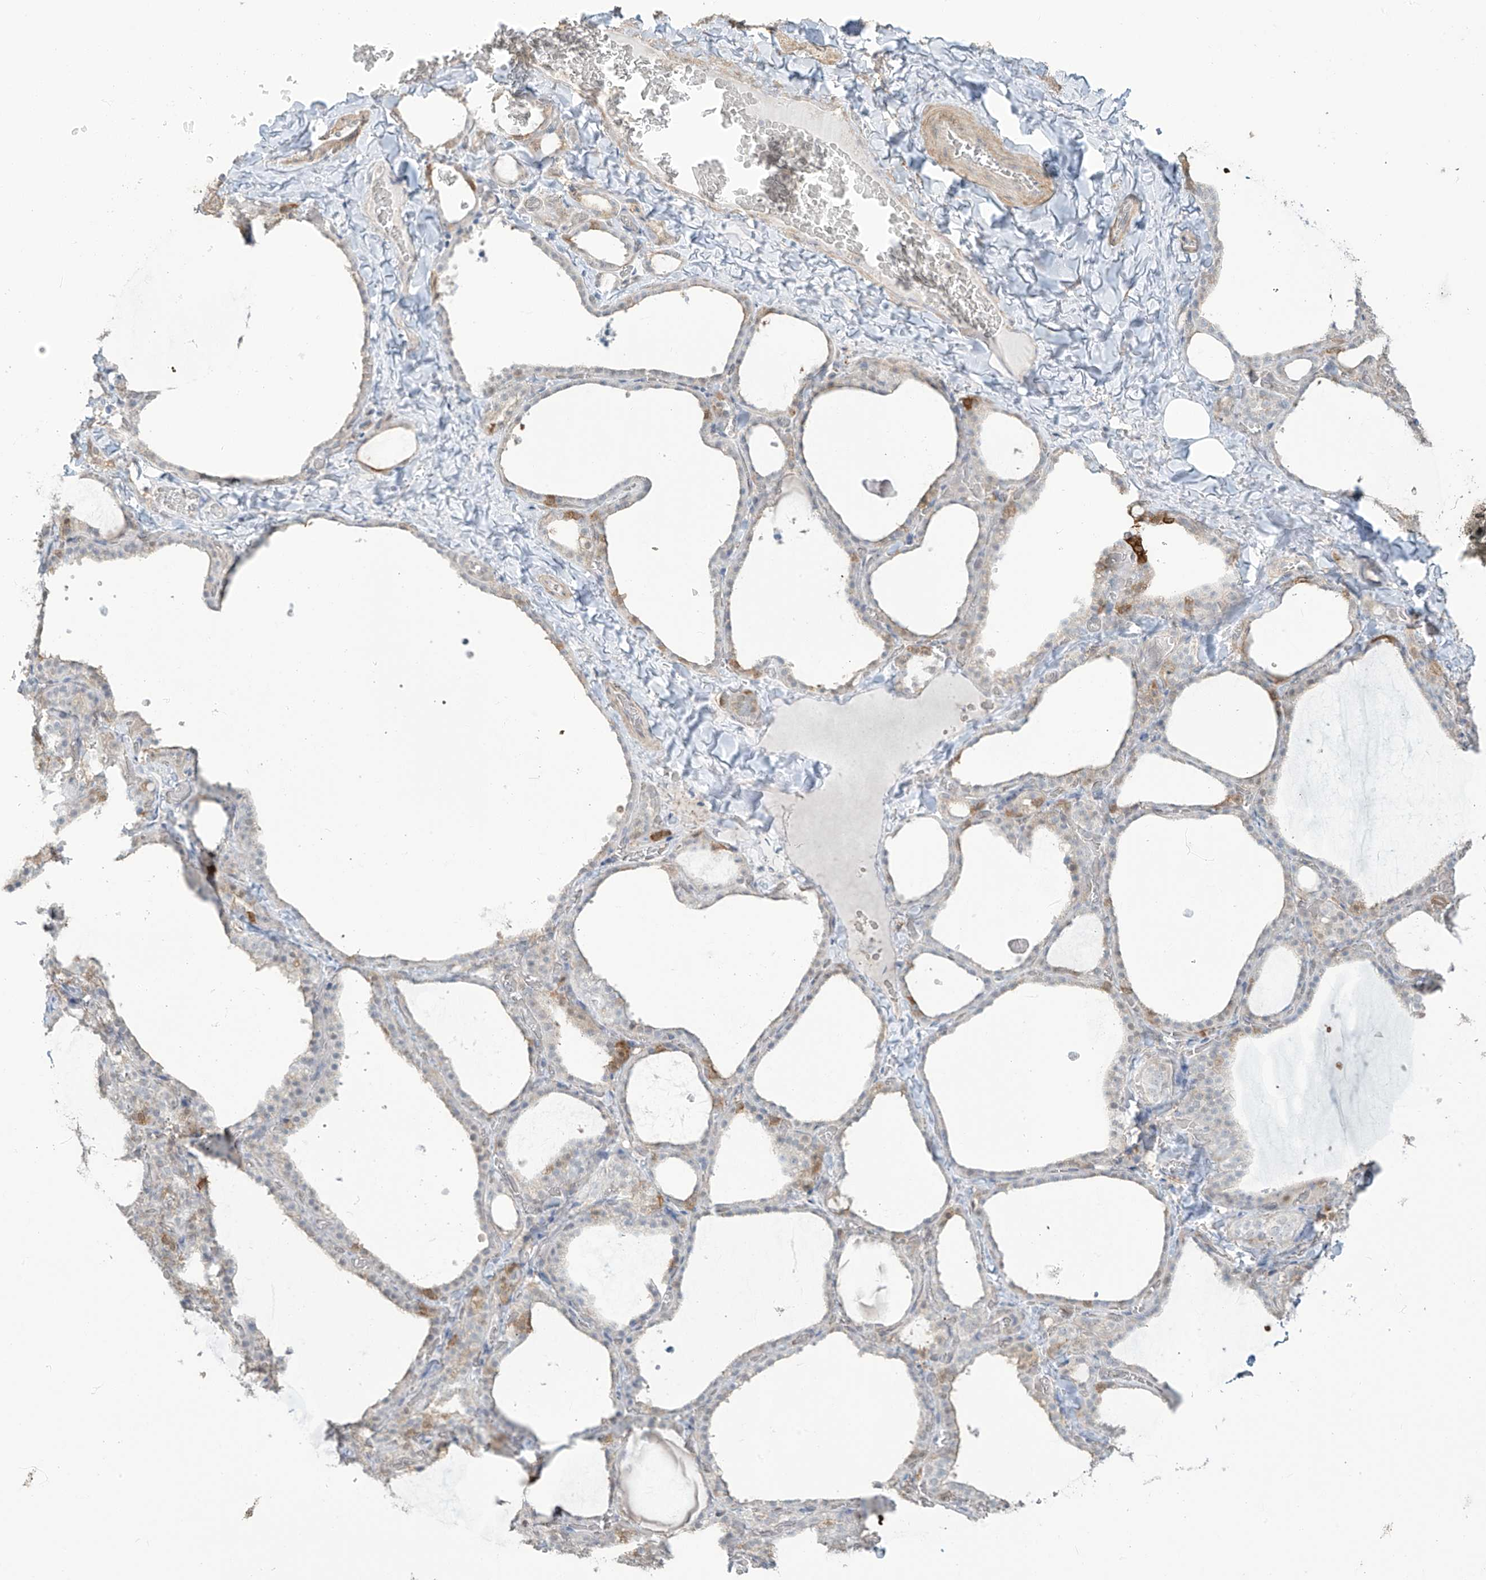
{"staining": {"intensity": "moderate", "quantity": "<25%", "location": "cytoplasmic/membranous"}, "tissue": "thyroid gland", "cell_type": "Glandular cells", "image_type": "normal", "snomed": [{"axis": "morphology", "description": "Normal tissue, NOS"}, {"axis": "topography", "description": "Thyroid gland"}], "caption": "This is a photomicrograph of immunohistochemistry staining of unremarkable thyroid gland, which shows moderate staining in the cytoplasmic/membranous of glandular cells.", "gene": "TAGAP", "patient": {"sex": "female", "age": 22}}